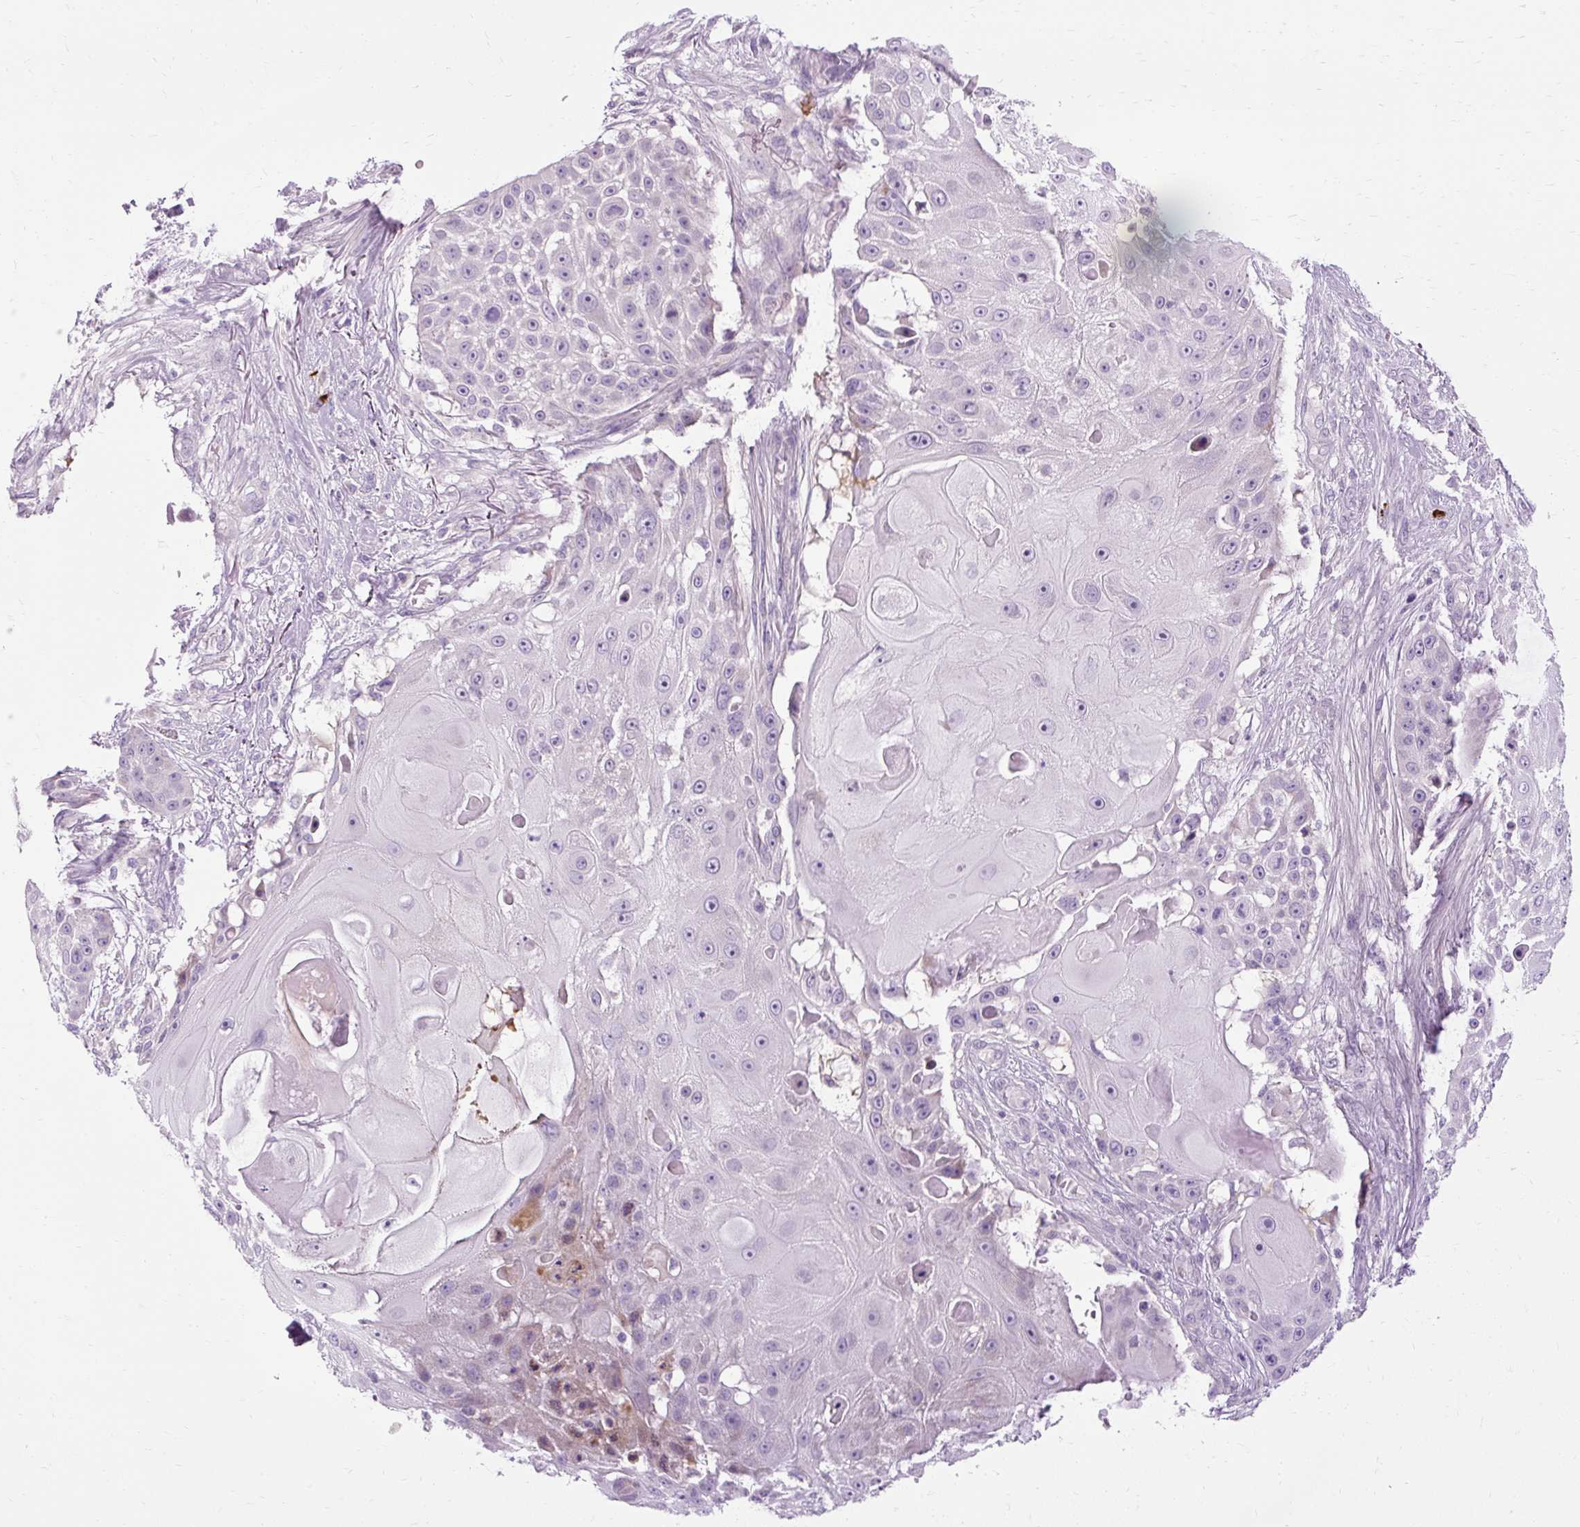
{"staining": {"intensity": "negative", "quantity": "none", "location": "none"}, "tissue": "skin cancer", "cell_type": "Tumor cells", "image_type": "cancer", "snomed": [{"axis": "morphology", "description": "Squamous cell carcinoma, NOS"}, {"axis": "topography", "description": "Skin"}], "caption": "High magnification brightfield microscopy of skin cancer (squamous cell carcinoma) stained with DAB (brown) and counterstained with hematoxylin (blue): tumor cells show no significant staining.", "gene": "ARRDC2", "patient": {"sex": "female", "age": 86}}